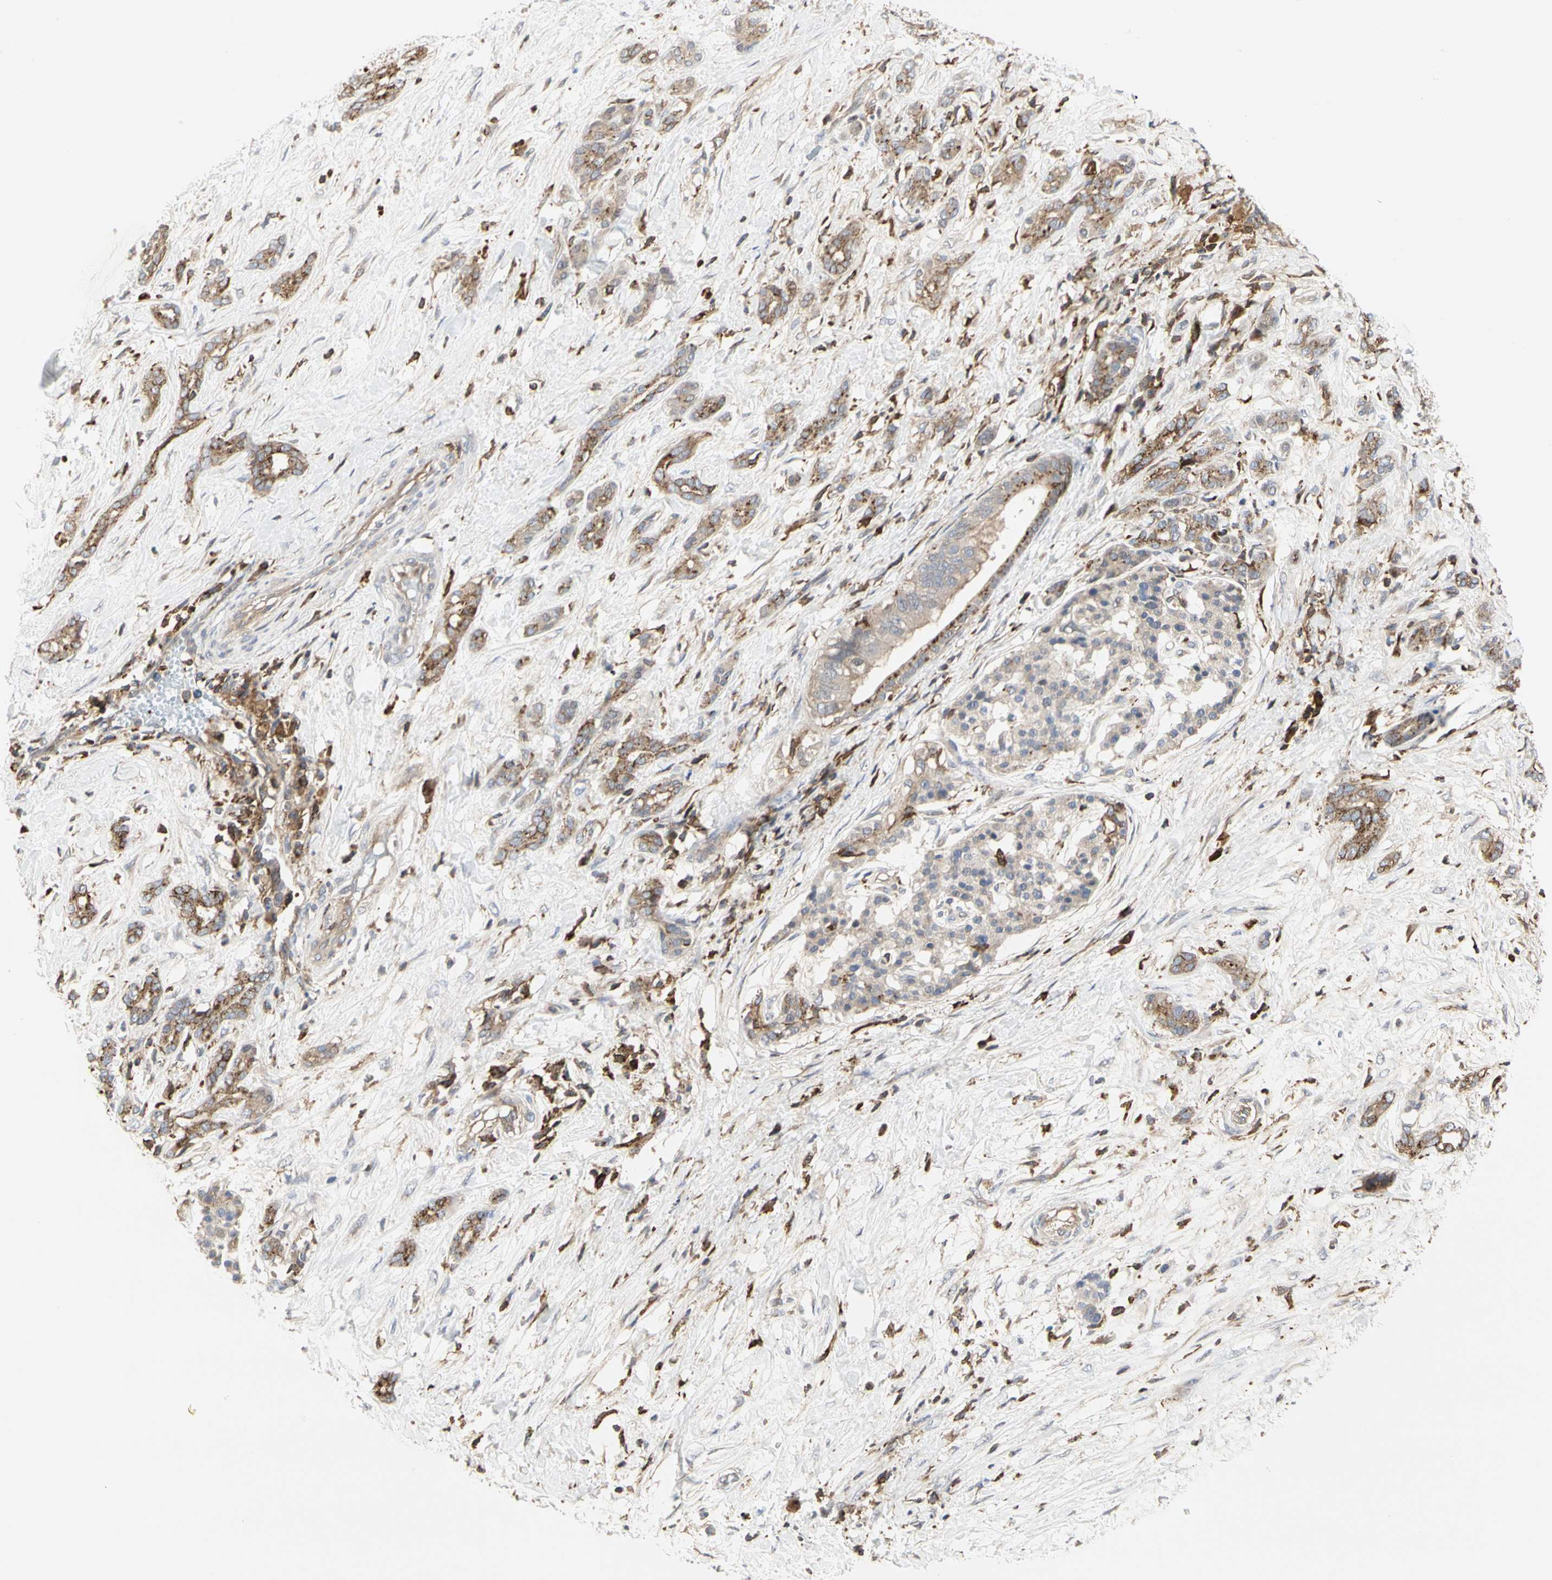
{"staining": {"intensity": "moderate", "quantity": ">75%", "location": "cytoplasmic/membranous"}, "tissue": "pancreatic cancer", "cell_type": "Tumor cells", "image_type": "cancer", "snomed": [{"axis": "morphology", "description": "Adenocarcinoma, NOS"}, {"axis": "topography", "description": "Pancreas"}], "caption": "Immunohistochemistry (IHC) staining of pancreatic adenocarcinoma, which exhibits medium levels of moderate cytoplasmic/membranous expression in about >75% of tumor cells indicating moderate cytoplasmic/membranous protein positivity. The staining was performed using DAB (3,3'-diaminobenzidine) (brown) for protein detection and nuclei were counterstained in hematoxylin (blue).", "gene": "NAPG", "patient": {"sex": "male", "age": 41}}